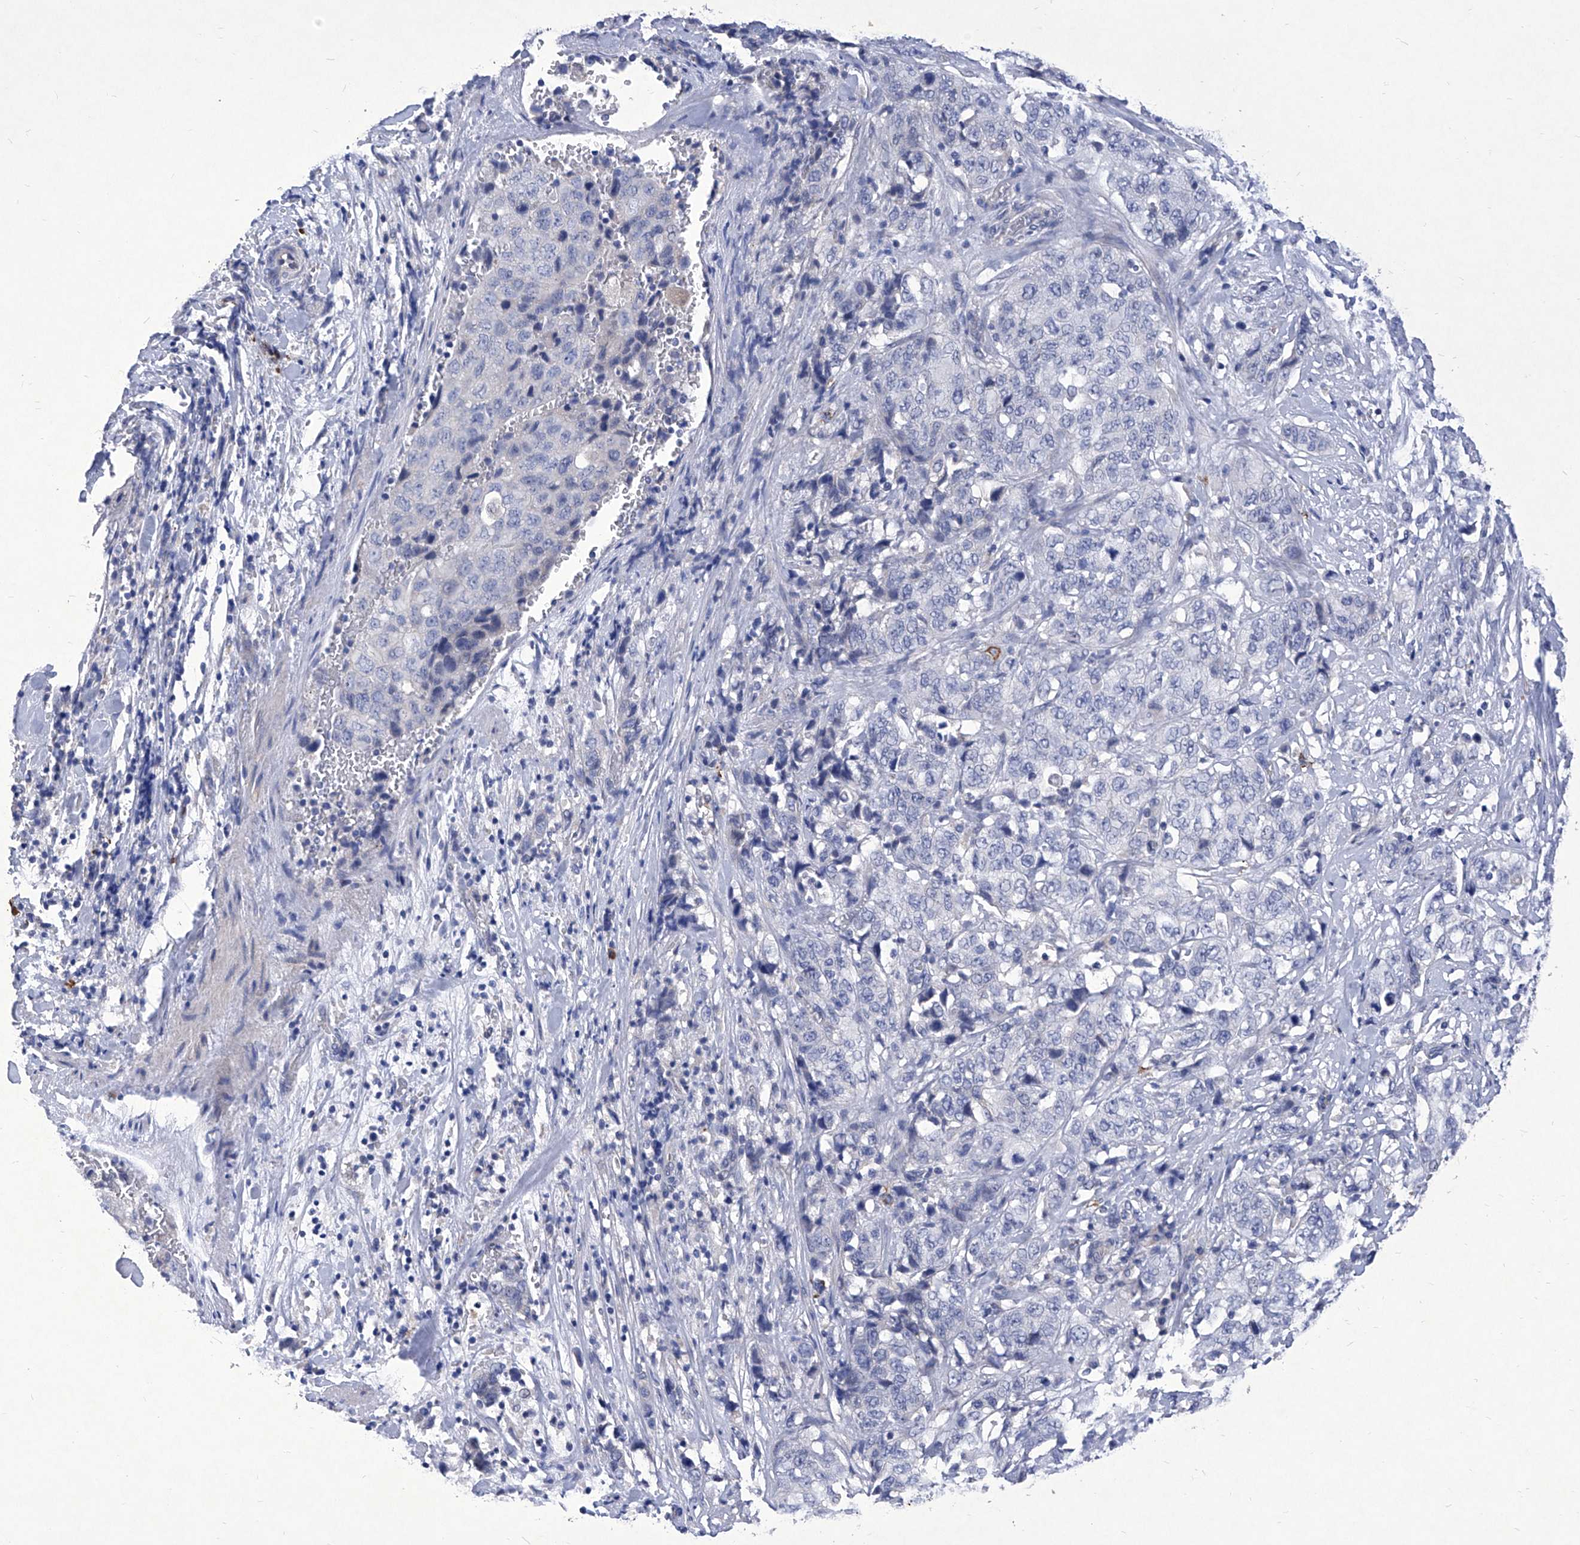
{"staining": {"intensity": "negative", "quantity": "none", "location": "none"}, "tissue": "stomach cancer", "cell_type": "Tumor cells", "image_type": "cancer", "snomed": [{"axis": "morphology", "description": "Adenocarcinoma, NOS"}, {"axis": "topography", "description": "Stomach"}], "caption": "IHC photomicrograph of neoplastic tissue: adenocarcinoma (stomach) stained with DAB (3,3'-diaminobenzidine) exhibits no significant protein expression in tumor cells.", "gene": "IFNL2", "patient": {"sex": "male", "age": 48}}